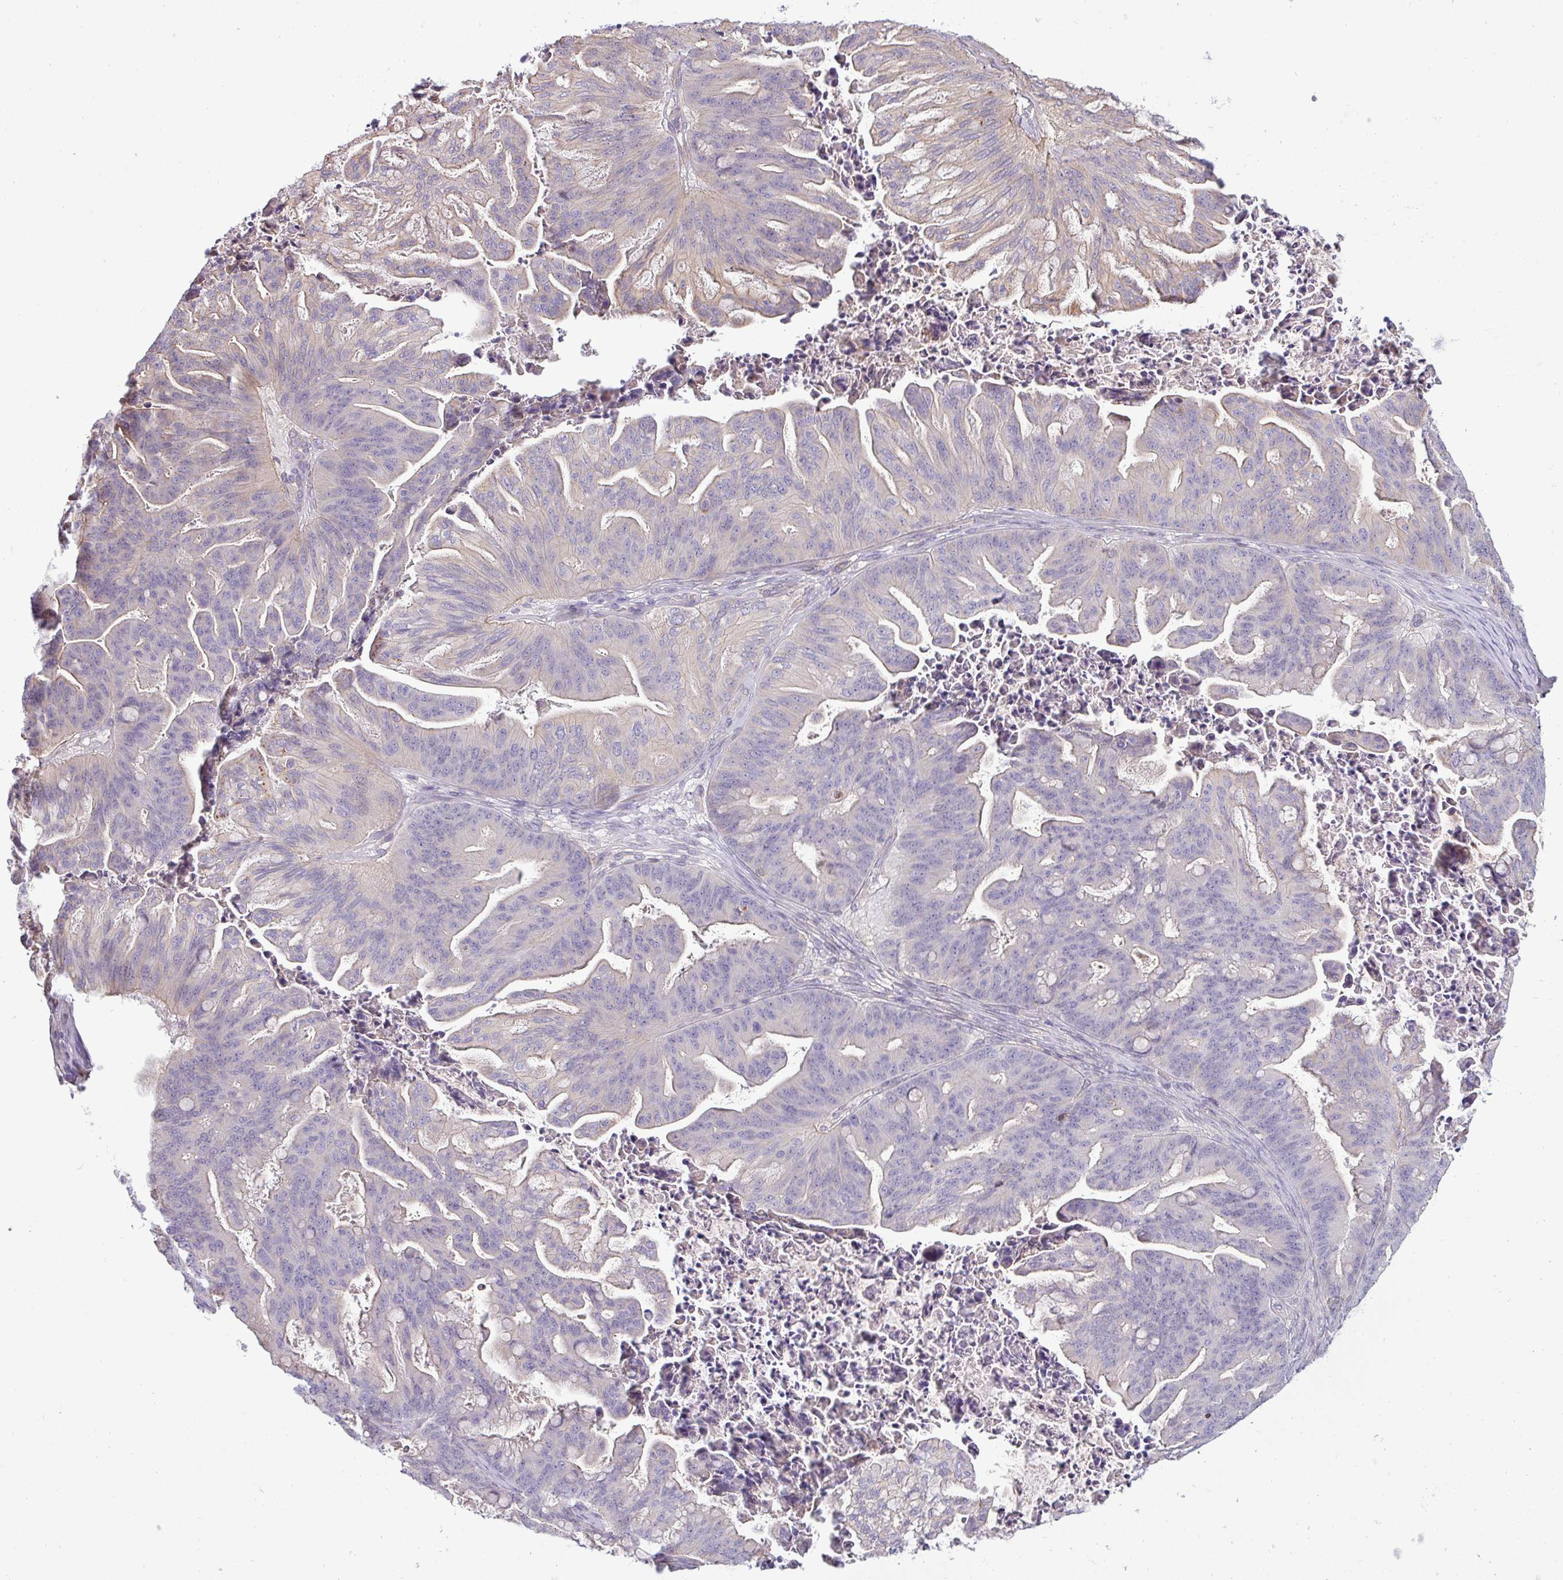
{"staining": {"intensity": "weak", "quantity": "<25%", "location": "cytoplasmic/membranous"}, "tissue": "ovarian cancer", "cell_type": "Tumor cells", "image_type": "cancer", "snomed": [{"axis": "morphology", "description": "Cystadenocarcinoma, mucinous, NOS"}, {"axis": "topography", "description": "Ovary"}], "caption": "Immunohistochemistry histopathology image of ovarian cancer stained for a protein (brown), which reveals no expression in tumor cells. Brightfield microscopy of immunohistochemistry stained with DAB (brown) and hematoxylin (blue), captured at high magnification.", "gene": "ZNF835", "patient": {"sex": "female", "age": 67}}